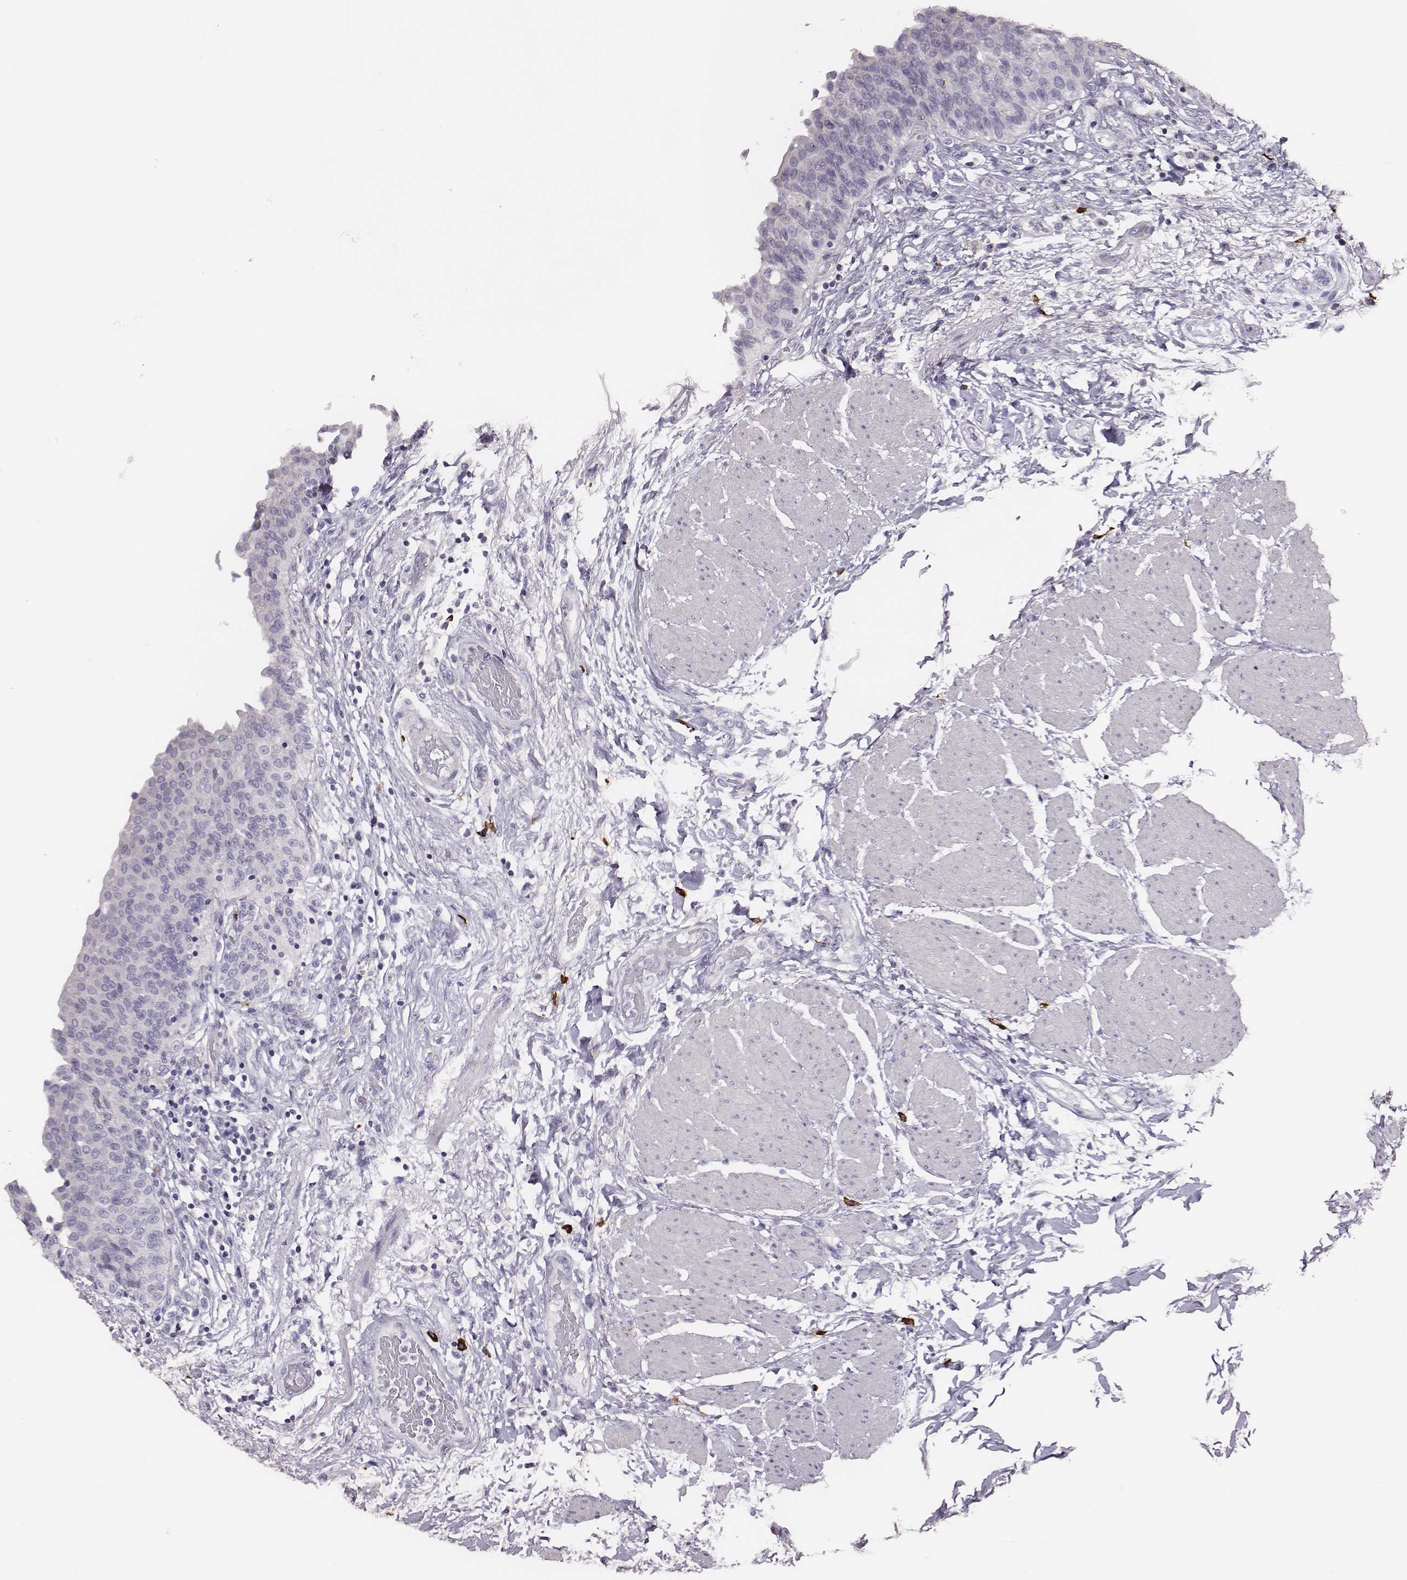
{"staining": {"intensity": "negative", "quantity": "none", "location": "none"}, "tissue": "urinary bladder", "cell_type": "Urothelial cells", "image_type": "normal", "snomed": [{"axis": "morphology", "description": "Normal tissue, NOS"}, {"axis": "morphology", "description": "Metaplasia, NOS"}, {"axis": "topography", "description": "Urinary bladder"}], "caption": "Urothelial cells show no significant positivity in benign urinary bladder. The staining was performed using DAB (3,3'-diaminobenzidine) to visualize the protein expression in brown, while the nuclei were stained in blue with hematoxylin (Magnification: 20x).", "gene": "P2RY10", "patient": {"sex": "male", "age": 68}}